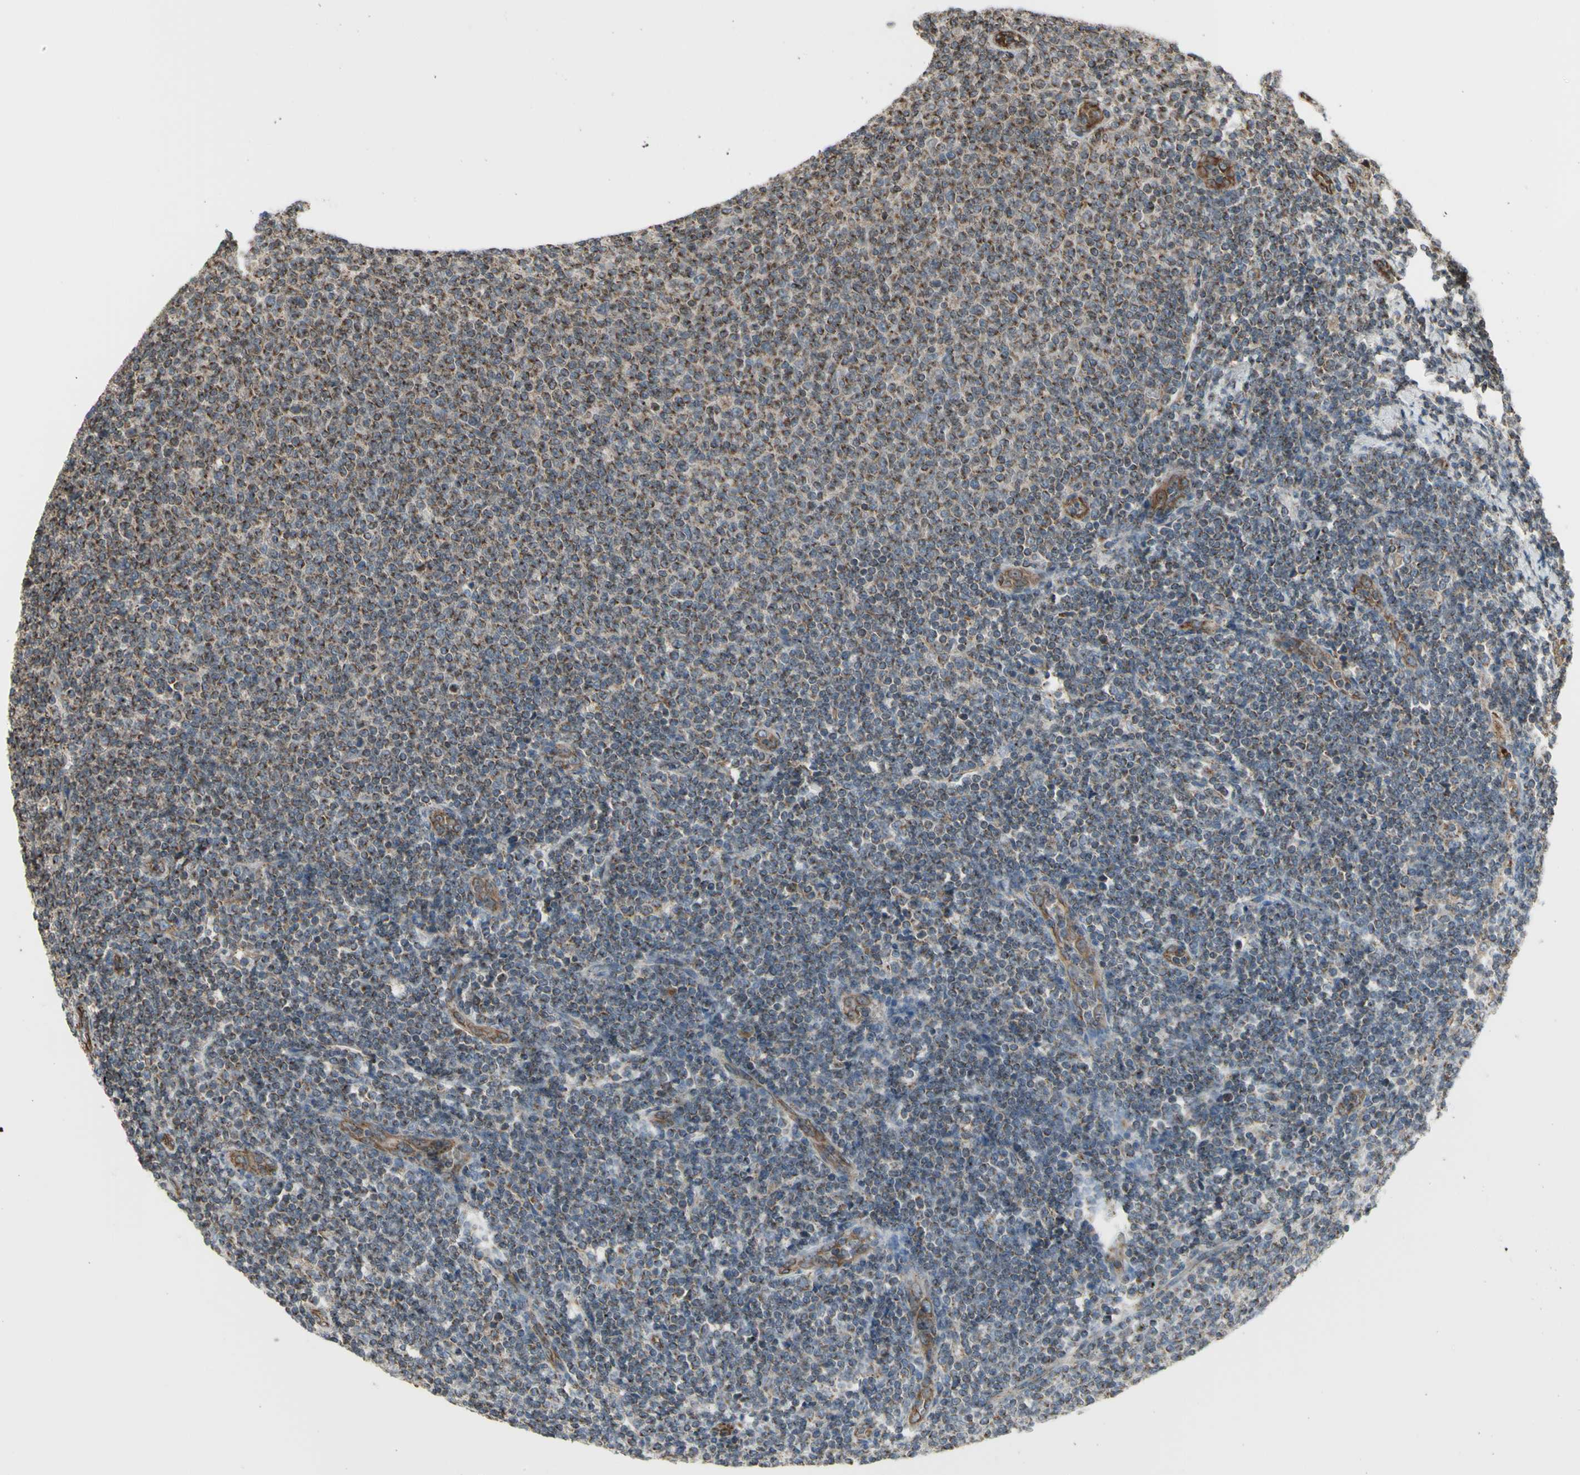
{"staining": {"intensity": "moderate", "quantity": ">75%", "location": "cytoplasmic/membranous"}, "tissue": "lymphoma", "cell_type": "Tumor cells", "image_type": "cancer", "snomed": [{"axis": "morphology", "description": "Malignant lymphoma, non-Hodgkin's type, Low grade"}, {"axis": "topography", "description": "Lymph node"}], "caption": "Protein expression analysis of human malignant lymphoma, non-Hodgkin's type (low-grade) reveals moderate cytoplasmic/membranous positivity in approximately >75% of tumor cells.", "gene": "SLC39A9", "patient": {"sex": "male", "age": 66}}